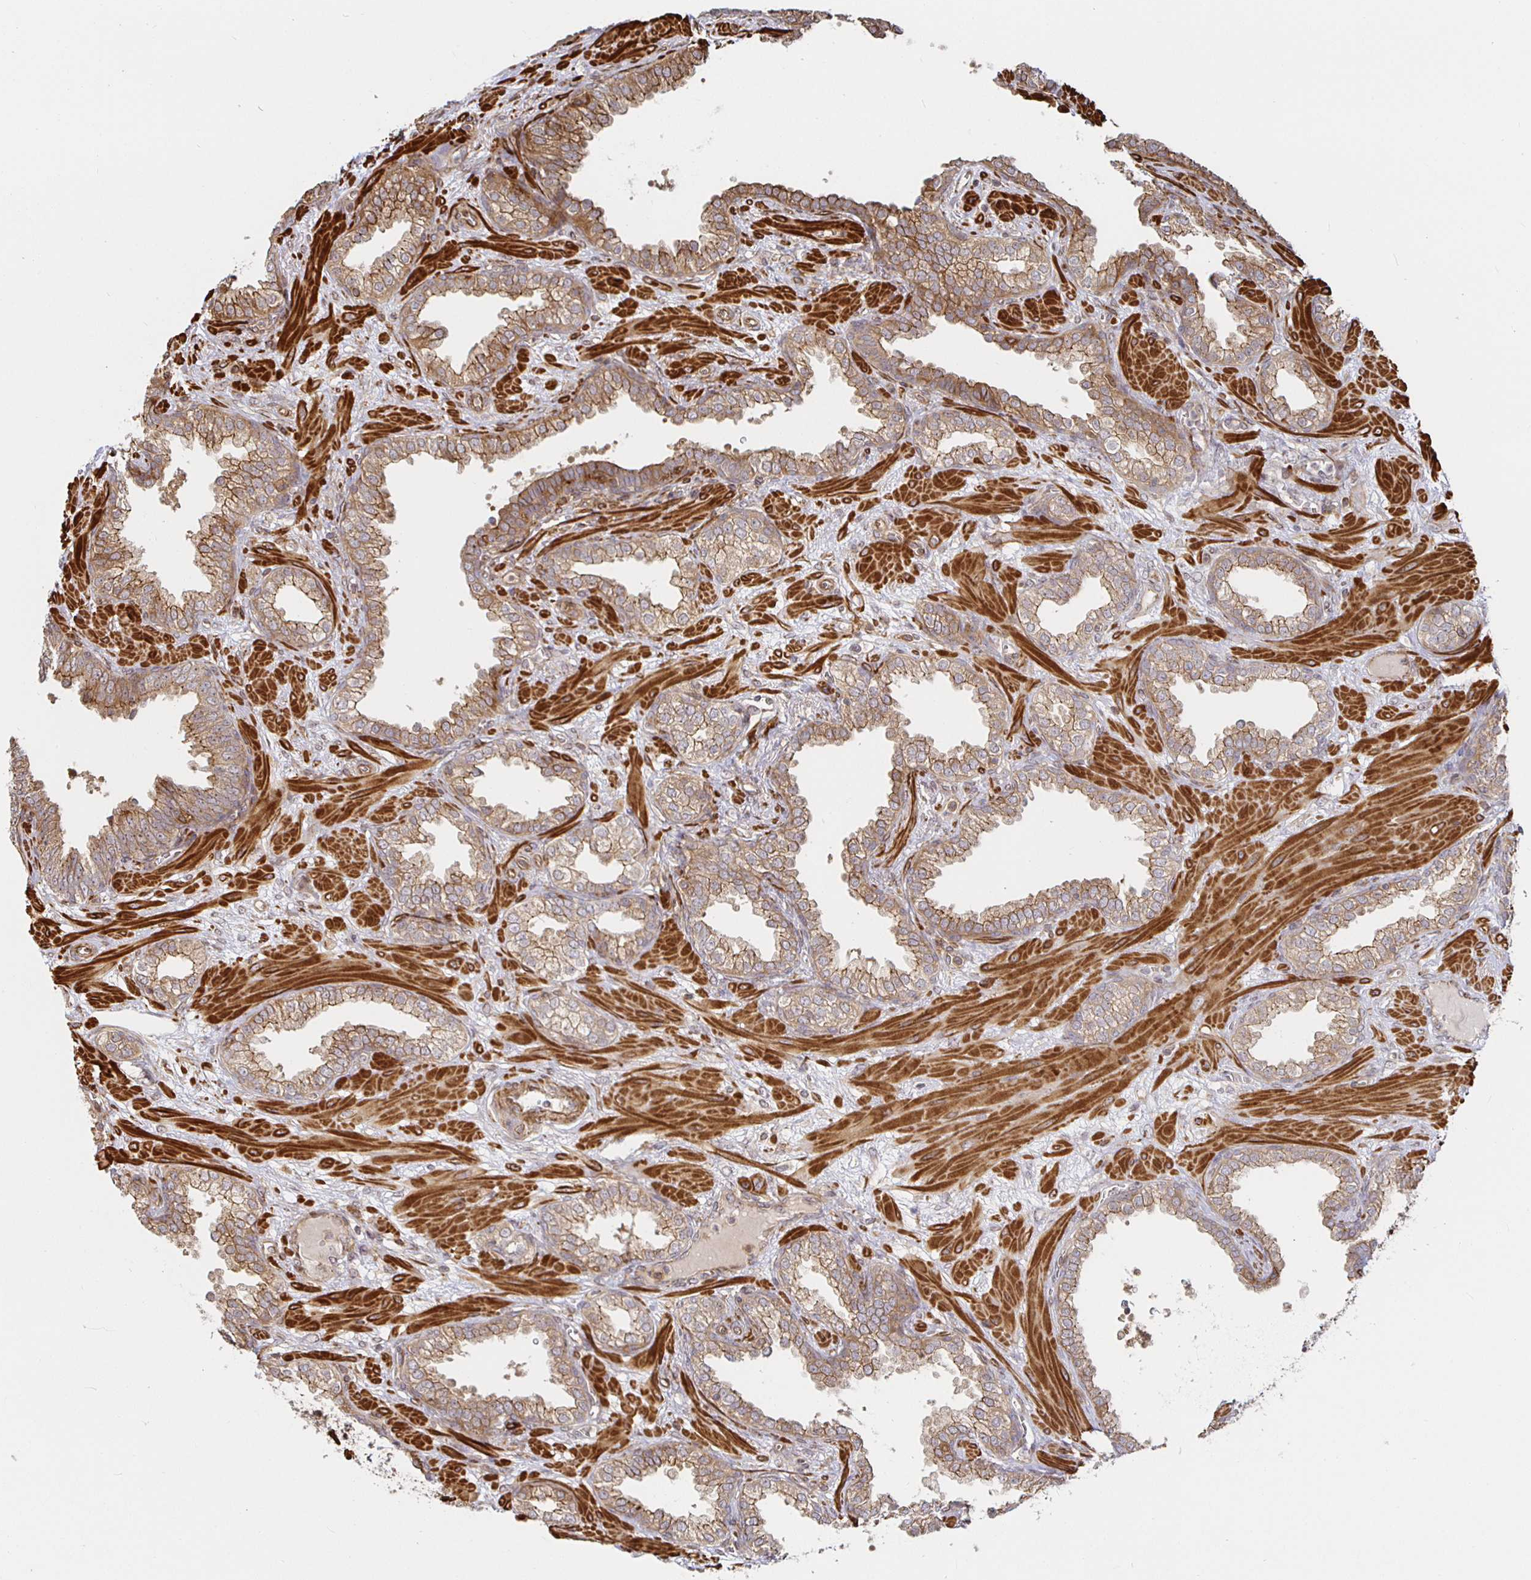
{"staining": {"intensity": "moderate", "quantity": ">75%", "location": "cytoplasmic/membranous"}, "tissue": "prostate cancer", "cell_type": "Tumor cells", "image_type": "cancer", "snomed": [{"axis": "morphology", "description": "Adenocarcinoma, High grade"}, {"axis": "topography", "description": "Prostate"}], "caption": "Human adenocarcinoma (high-grade) (prostate) stained with a brown dye shows moderate cytoplasmic/membranous positive expression in about >75% of tumor cells.", "gene": "STRAP", "patient": {"sex": "male", "age": 60}}